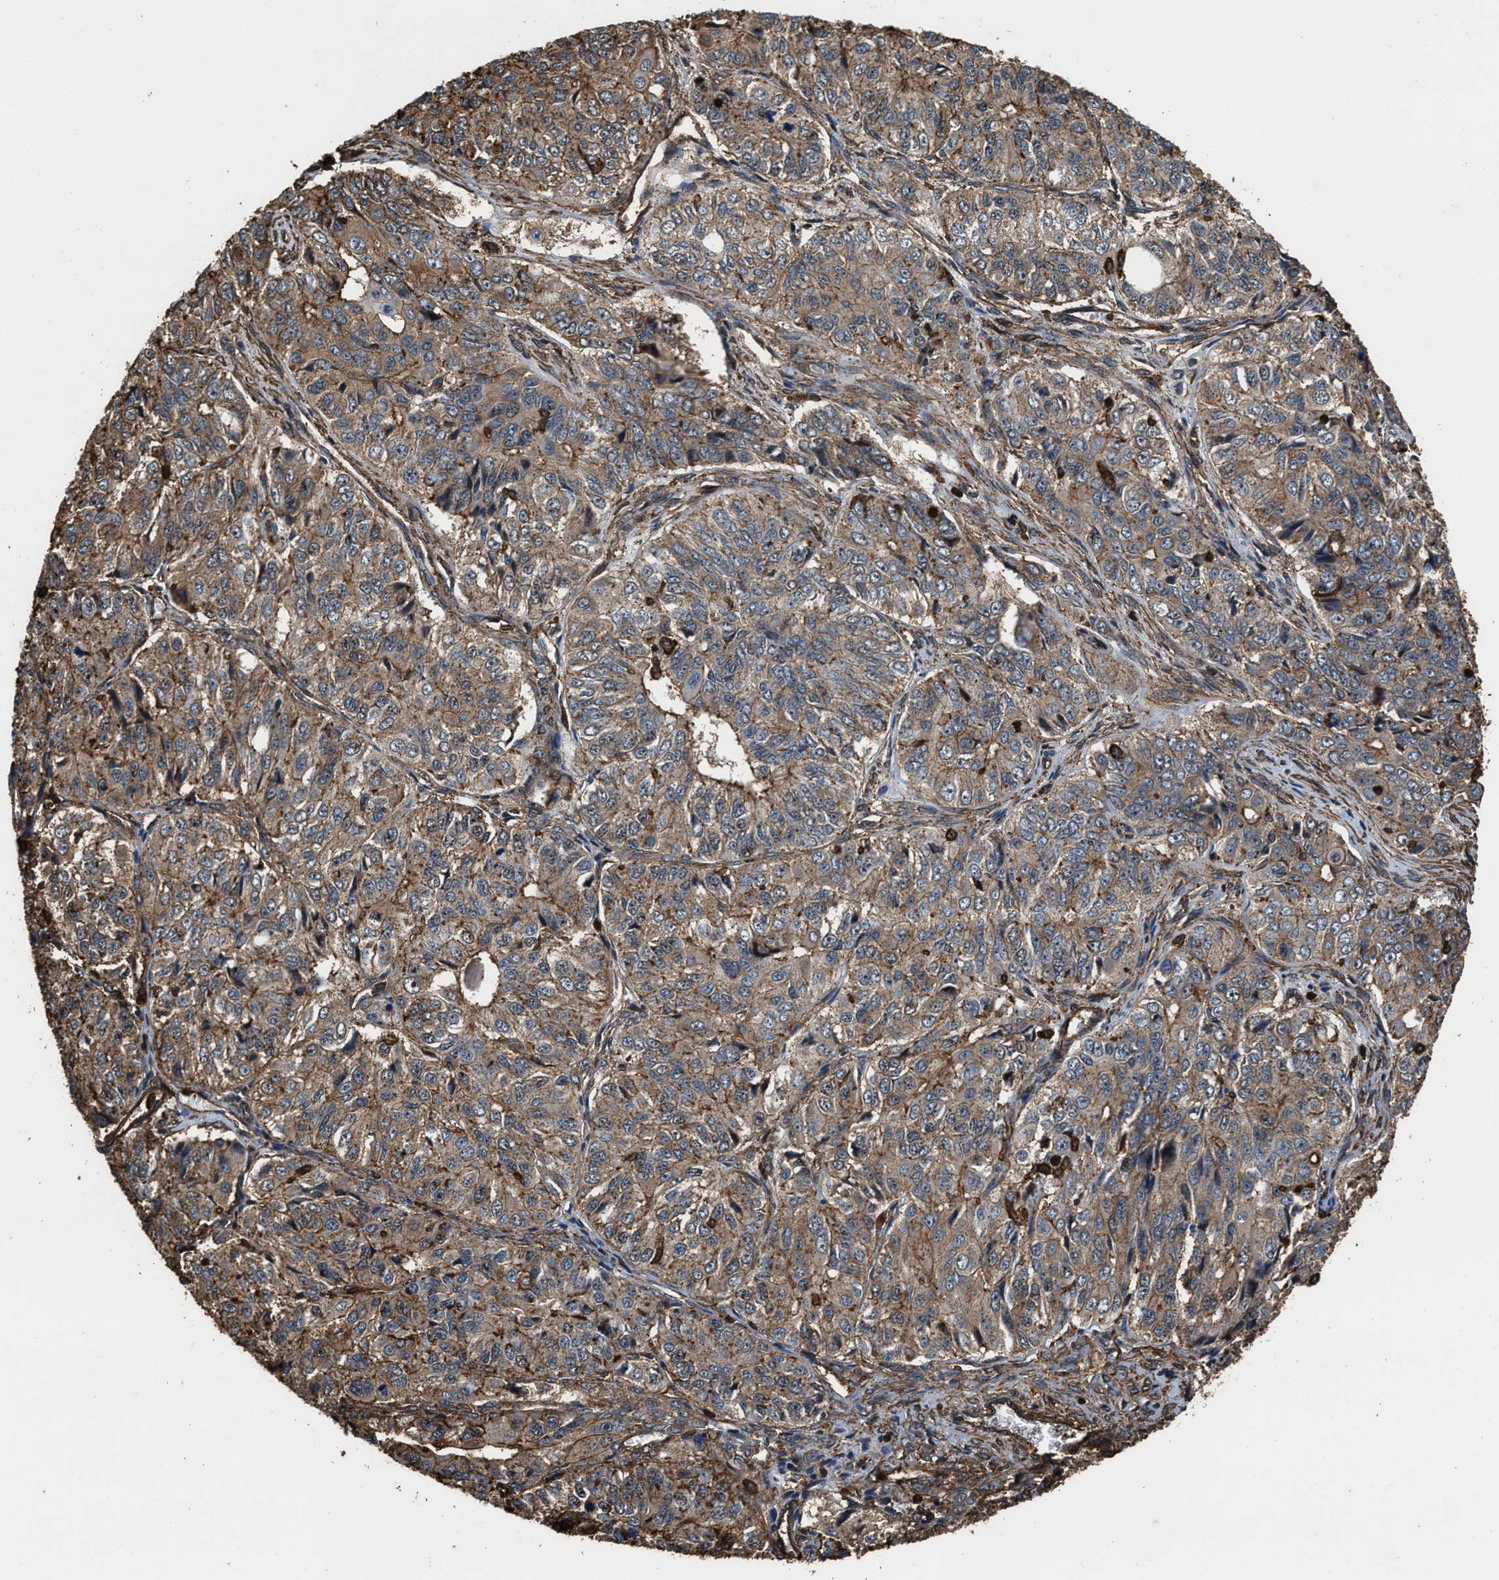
{"staining": {"intensity": "moderate", "quantity": ">75%", "location": "cytoplasmic/membranous"}, "tissue": "ovarian cancer", "cell_type": "Tumor cells", "image_type": "cancer", "snomed": [{"axis": "morphology", "description": "Carcinoma, endometroid"}, {"axis": "topography", "description": "Ovary"}], "caption": "Tumor cells demonstrate moderate cytoplasmic/membranous expression in about >75% of cells in ovarian cancer.", "gene": "KBTBD2", "patient": {"sex": "female", "age": 51}}